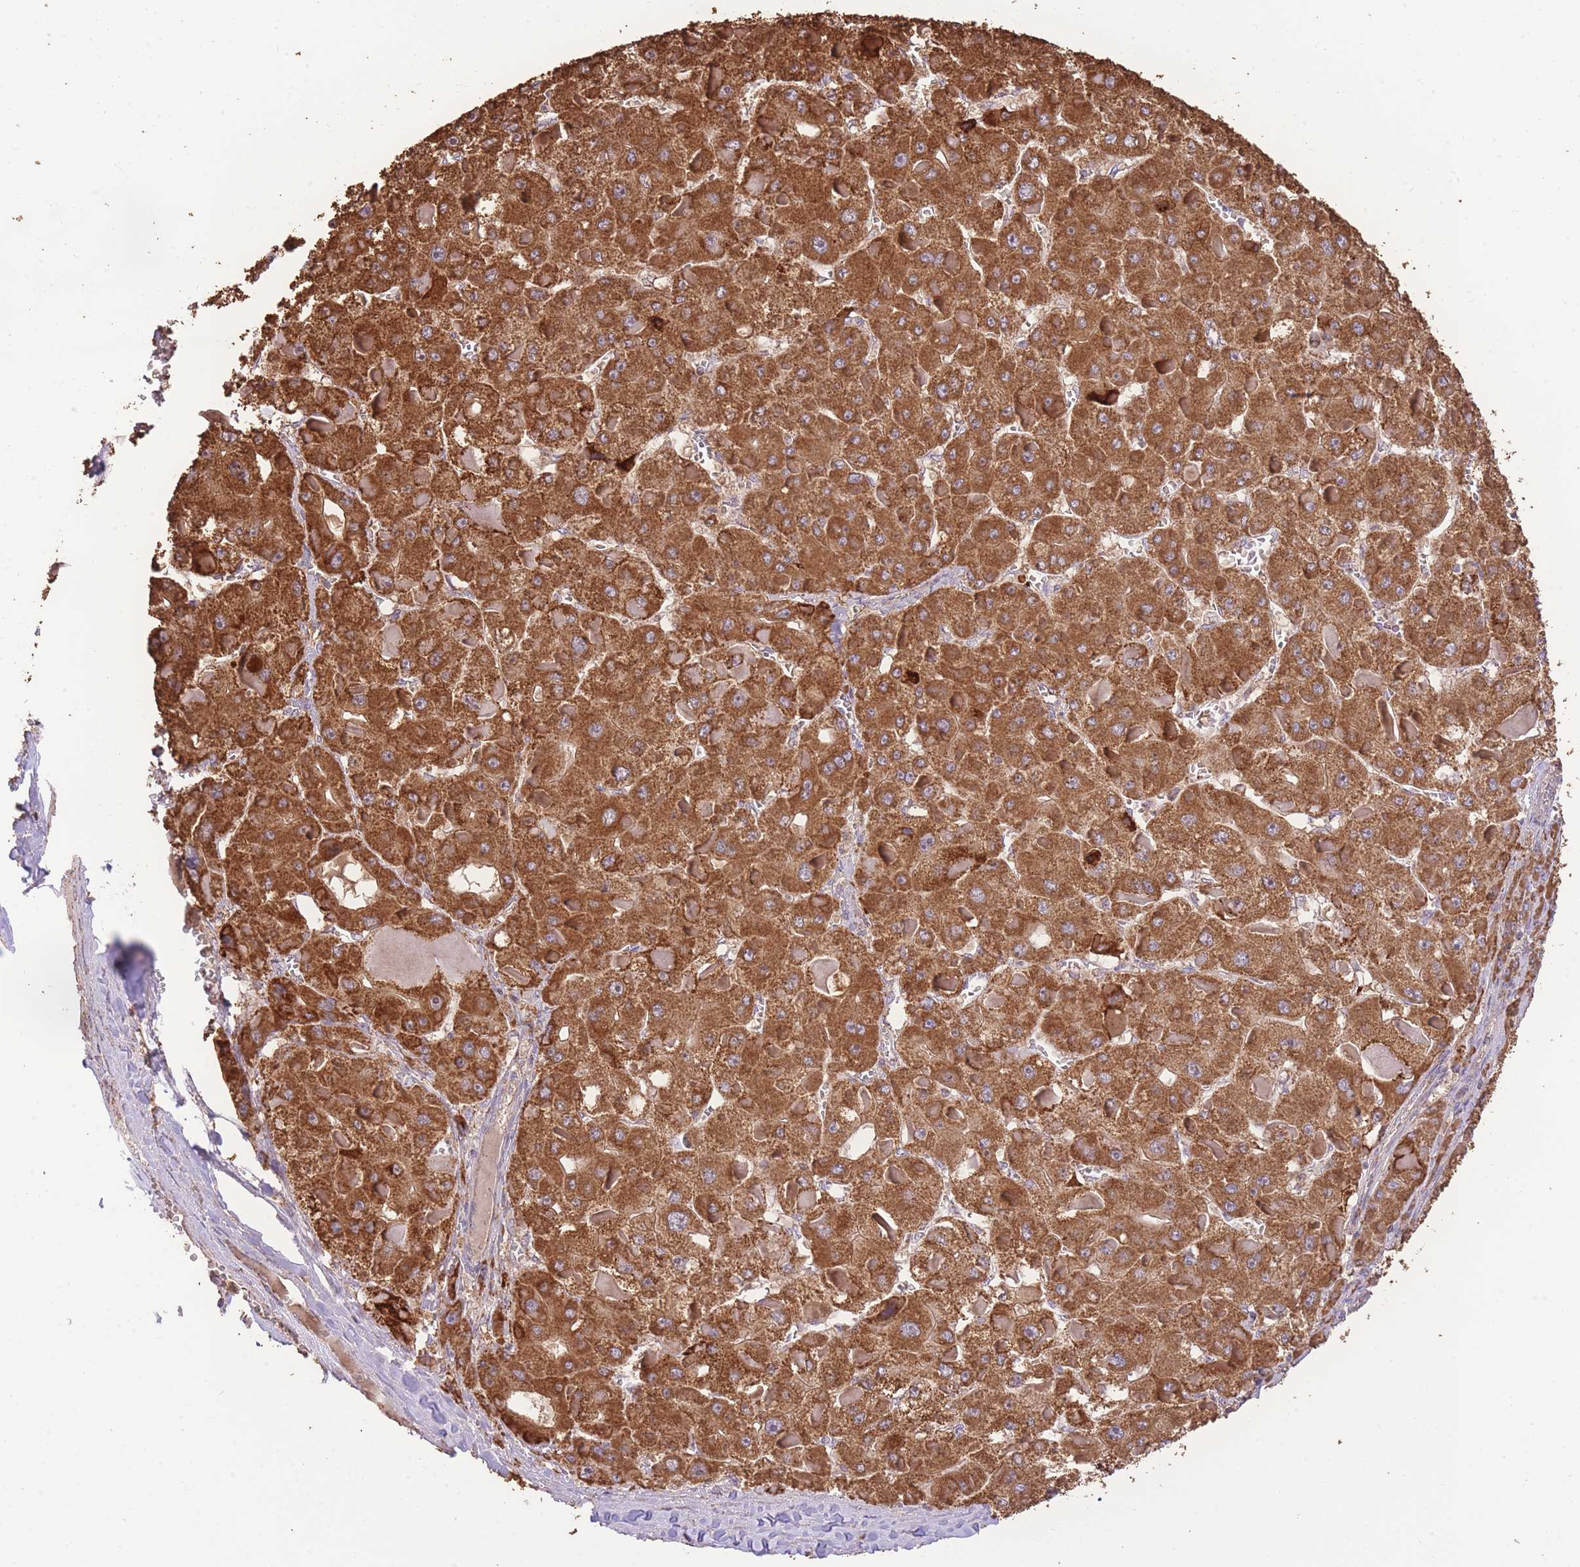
{"staining": {"intensity": "strong", "quantity": ">75%", "location": "cytoplasmic/membranous"}, "tissue": "liver cancer", "cell_type": "Tumor cells", "image_type": "cancer", "snomed": [{"axis": "morphology", "description": "Carcinoma, Hepatocellular, NOS"}, {"axis": "topography", "description": "Liver"}], "caption": "Immunohistochemical staining of hepatocellular carcinoma (liver) demonstrates high levels of strong cytoplasmic/membranous protein expression in approximately >75% of tumor cells.", "gene": "PREP", "patient": {"sex": "female", "age": 73}}